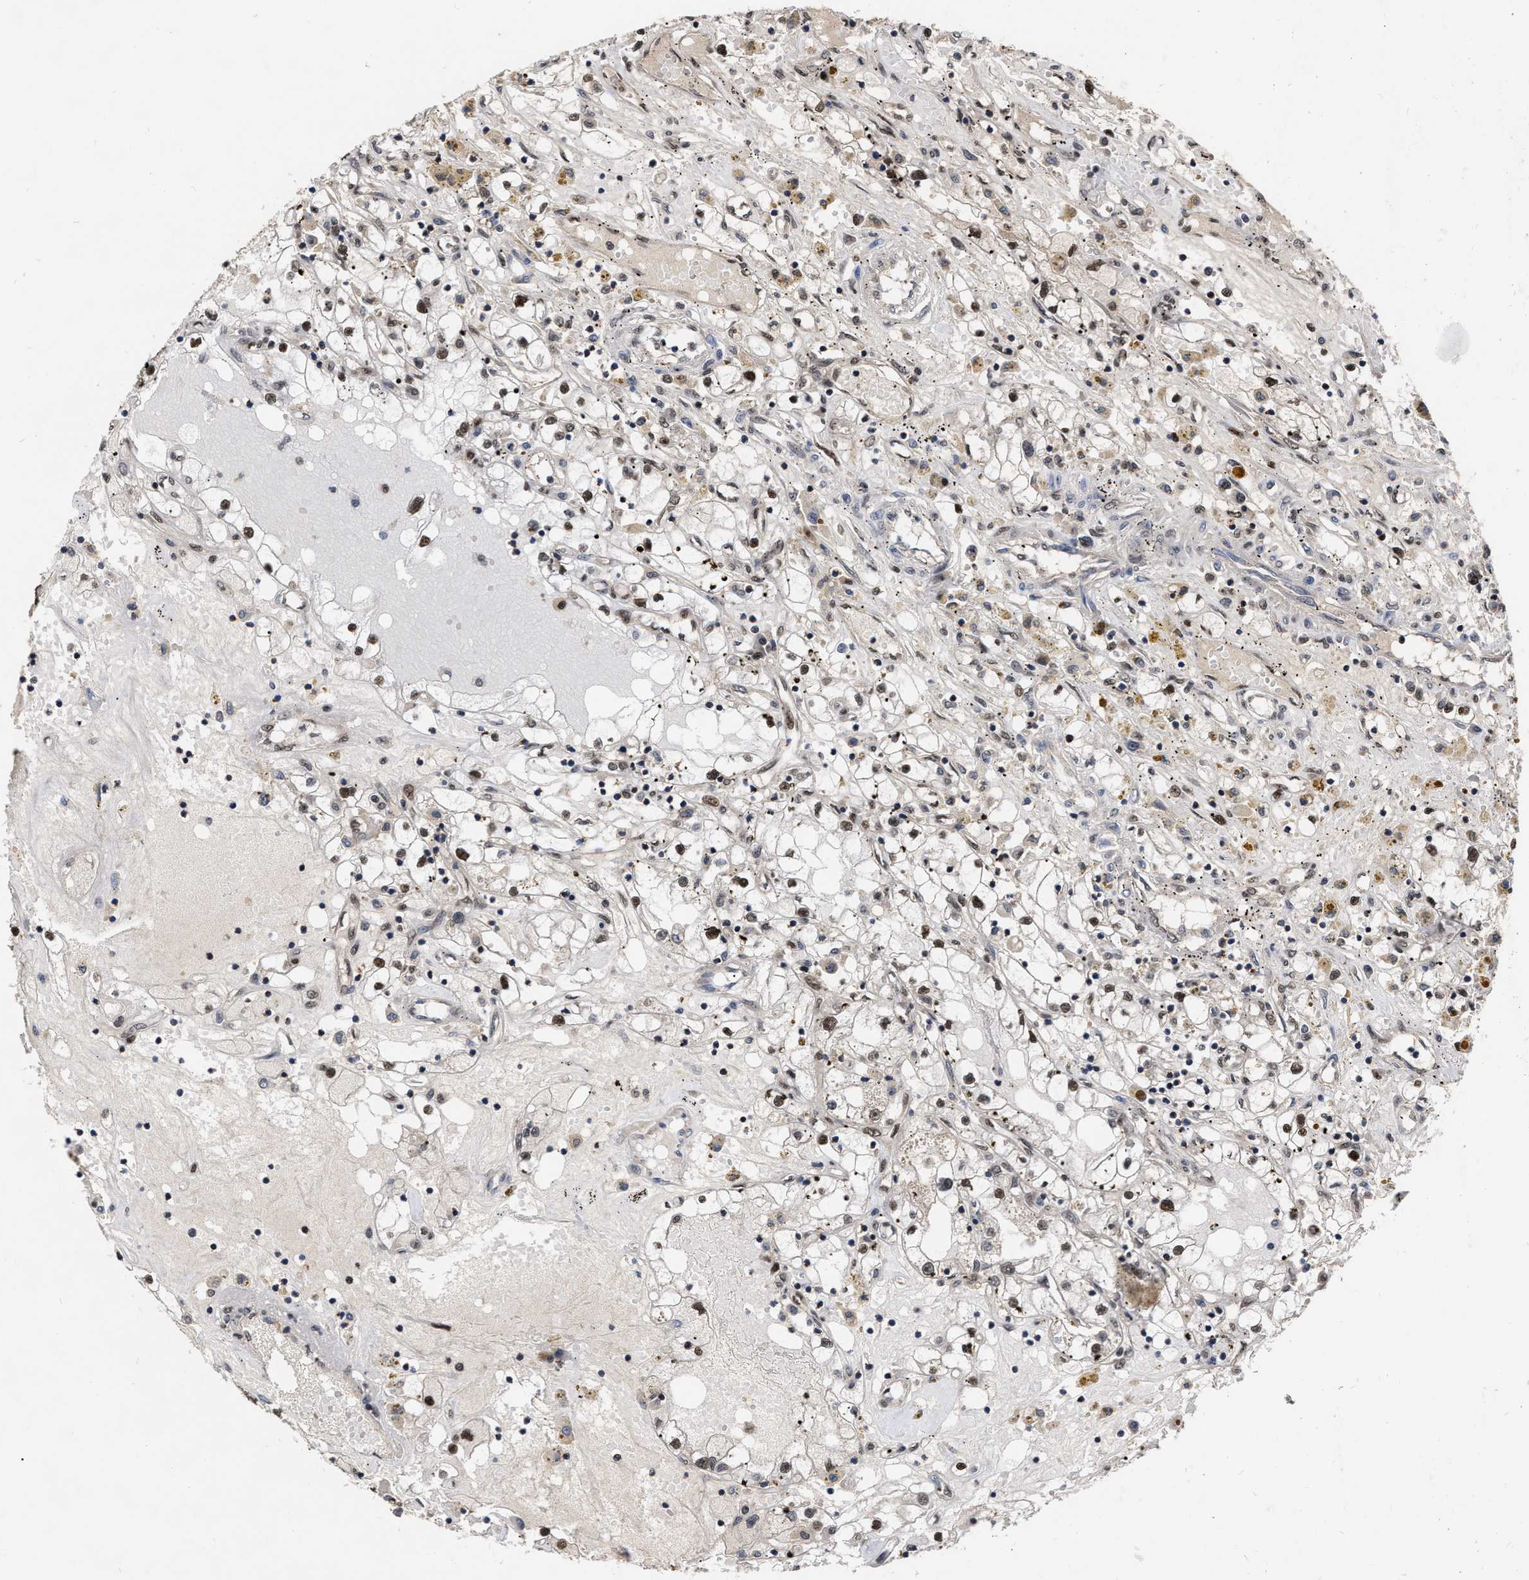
{"staining": {"intensity": "strong", "quantity": "25%-75%", "location": "nuclear"}, "tissue": "renal cancer", "cell_type": "Tumor cells", "image_type": "cancer", "snomed": [{"axis": "morphology", "description": "Adenocarcinoma, NOS"}, {"axis": "topography", "description": "Kidney"}], "caption": "Immunohistochemical staining of human adenocarcinoma (renal) displays high levels of strong nuclear staining in about 25%-75% of tumor cells.", "gene": "MDM4", "patient": {"sex": "male", "age": 56}}